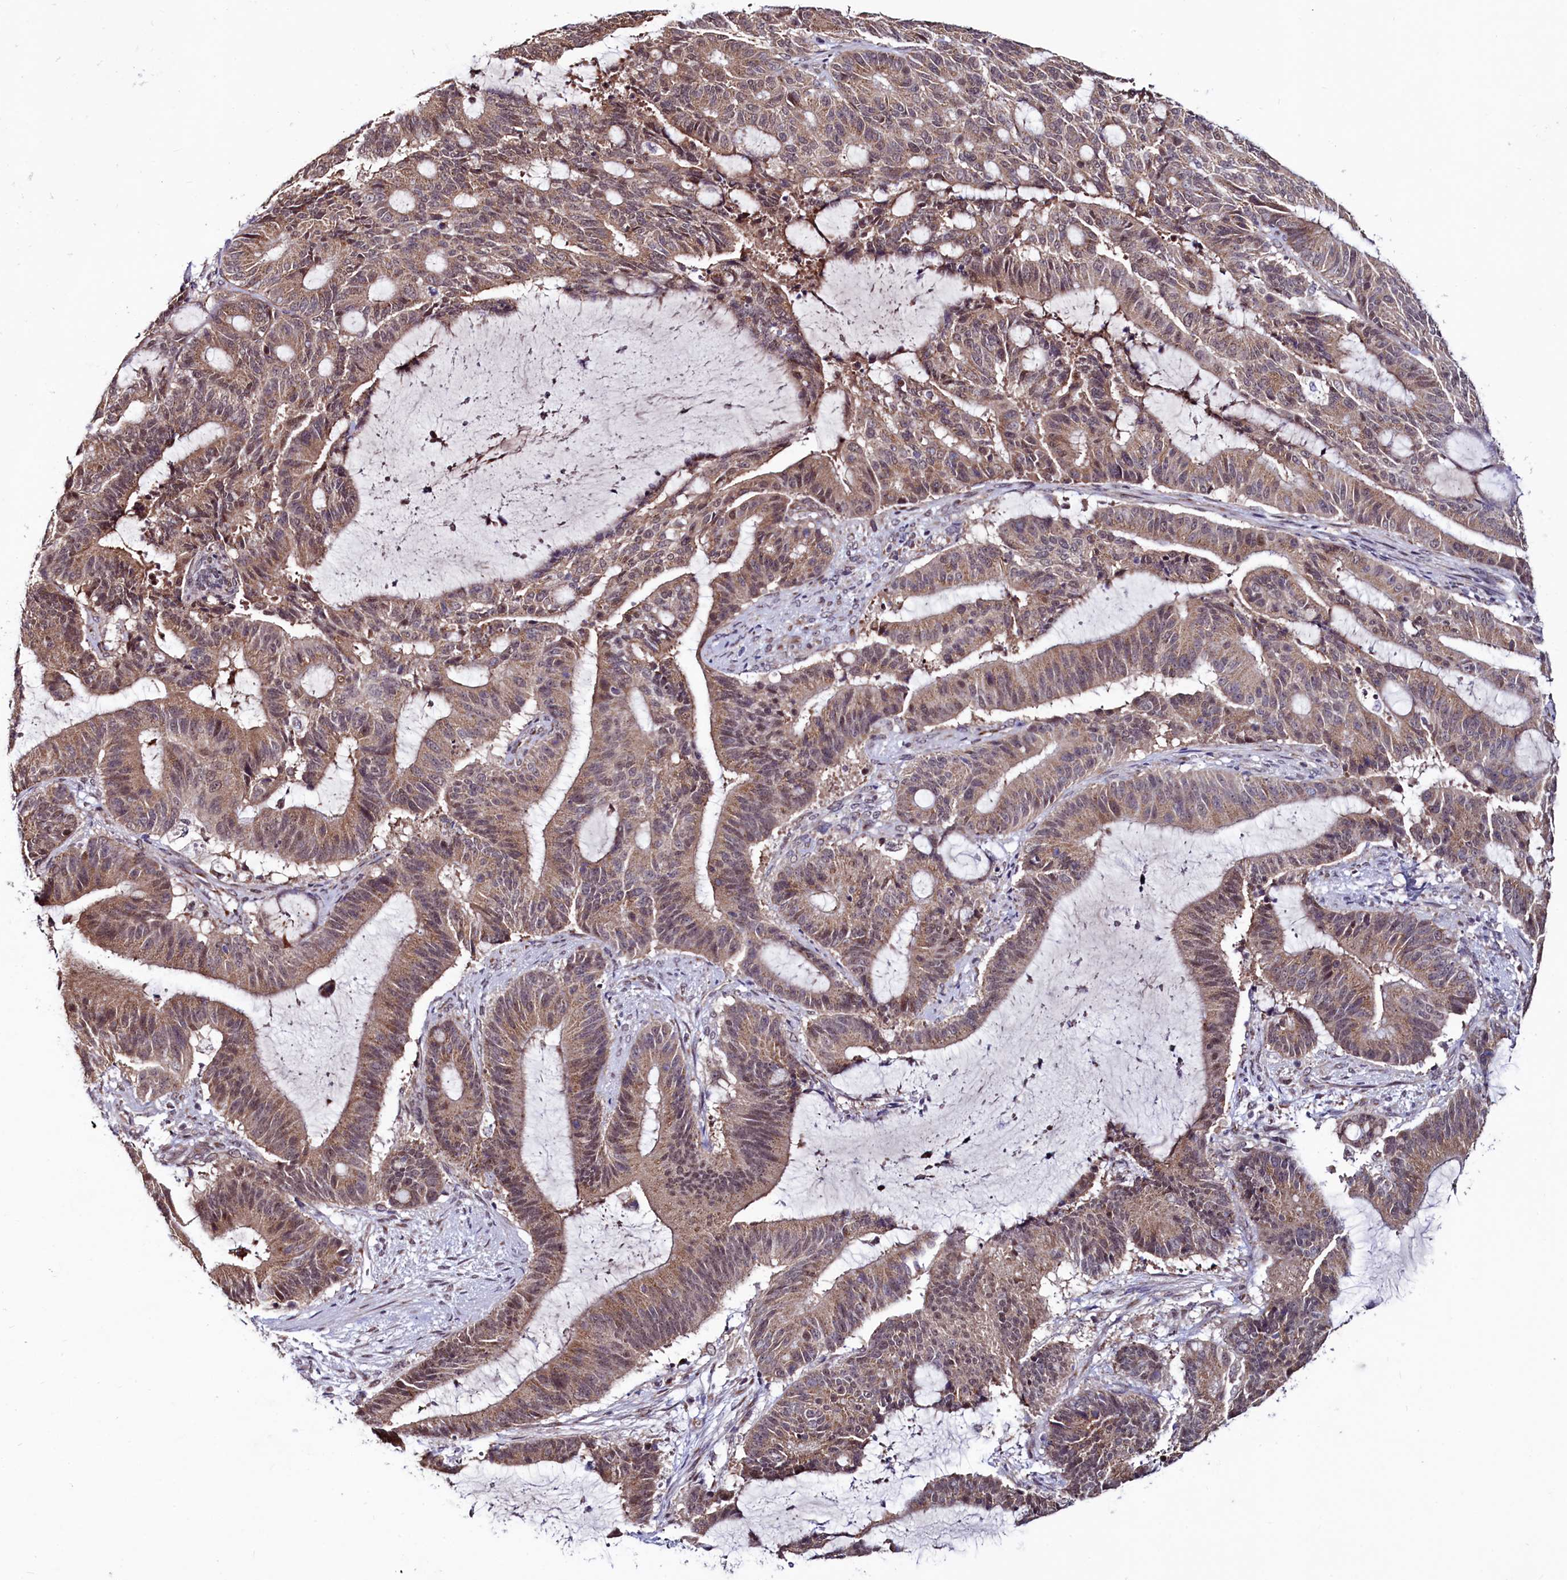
{"staining": {"intensity": "moderate", "quantity": ">75%", "location": "cytoplasmic/membranous"}, "tissue": "liver cancer", "cell_type": "Tumor cells", "image_type": "cancer", "snomed": [{"axis": "morphology", "description": "Normal tissue, NOS"}, {"axis": "morphology", "description": "Cholangiocarcinoma"}, {"axis": "topography", "description": "Liver"}, {"axis": "topography", "description": "Peripheral nerve tissue"}], "caption": "Immunohistochemical staining of human liver cancer (cholangiocarcinoma) demonstrates moderate cytoplasmic/membranous protein staining in approximately >75% of tumor cells.", "gene": "SEC24C", "patient": {"sex": "female", "age": 73}}